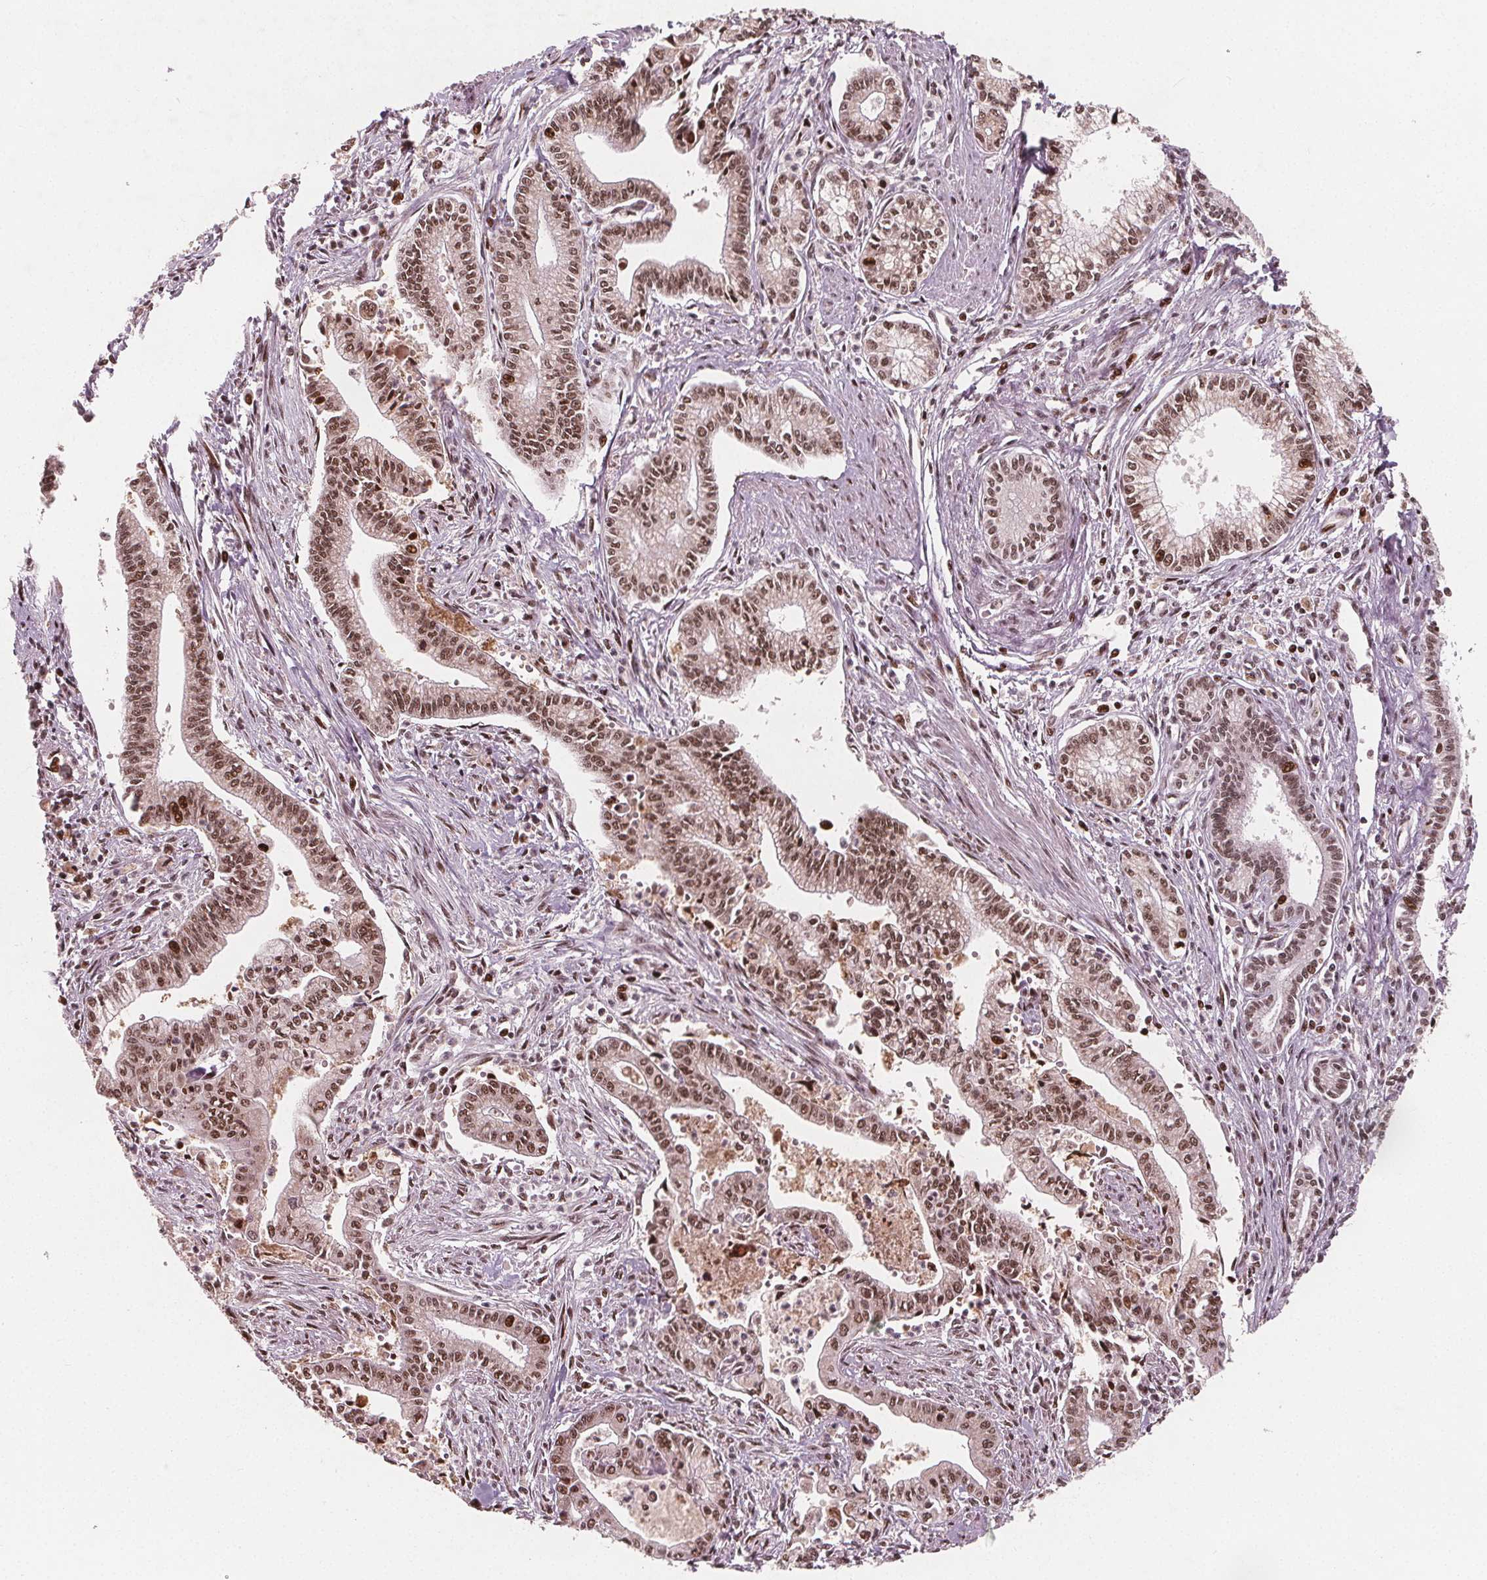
{"staining": {"intensity": "moderate", "quantity": ">75%", "location": "cytoplasmic/membranous,nuclear"}, "tissue": "pancreatic cancer", "cell_type": "Tumor cells", "image_type": "cancer", "snomed": [{"axis": "morphology", "description": "Adenocarcinoma, NOS"}, {"axis": "topography", "description": "Pancreas"}], "caption": "An IHC image of tumor tissue is shown. Protein staining in brown shows moderate cytoplasmic/membranous and nuclear positivity in pancreatic cancer within tumor cells.", "gene": "SNRNP35", "patient": {"sex": "female", "age": 65}}